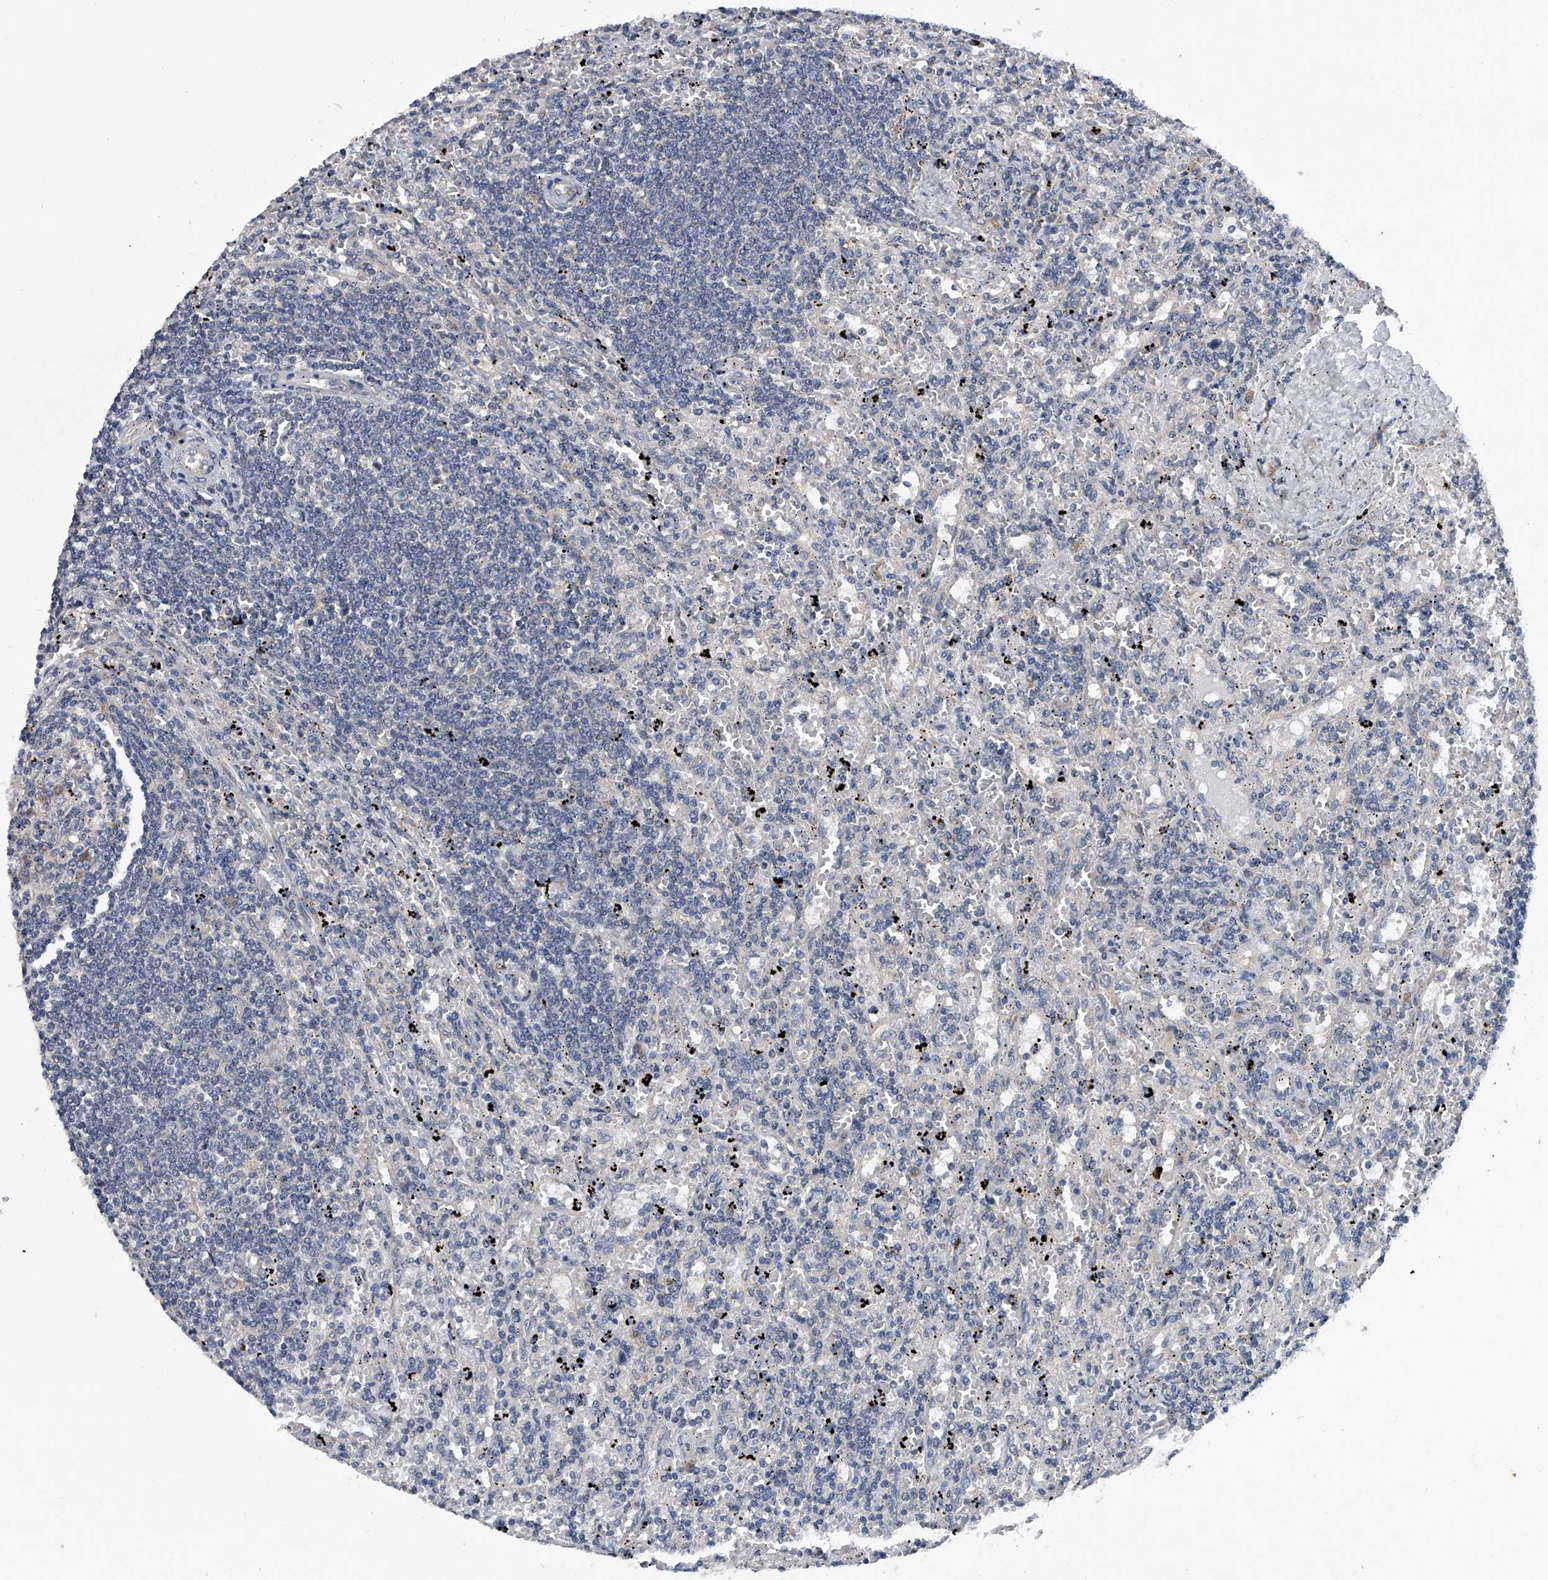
{"staining": {"intensity": "negative", "quantity": "none", "location": "none"}, "tissue": "lymphoma", "cell_type": "Tumor cells", "image_type": "cancer", "snomed": [{"axis": "morphology", "description": "Malignant lymphoma, non-Hodgkin's type, Low grade"}, {"axis": "topography", "description": "Spleen"}], "caption": "A high-resolution micrograph shows immunohistochemistry (IHC) staining of lymphoma, which reveals no significant positivity in tumor cells.", "gene": "RNF5", "patient": {"sex": "male", "age": 76}}